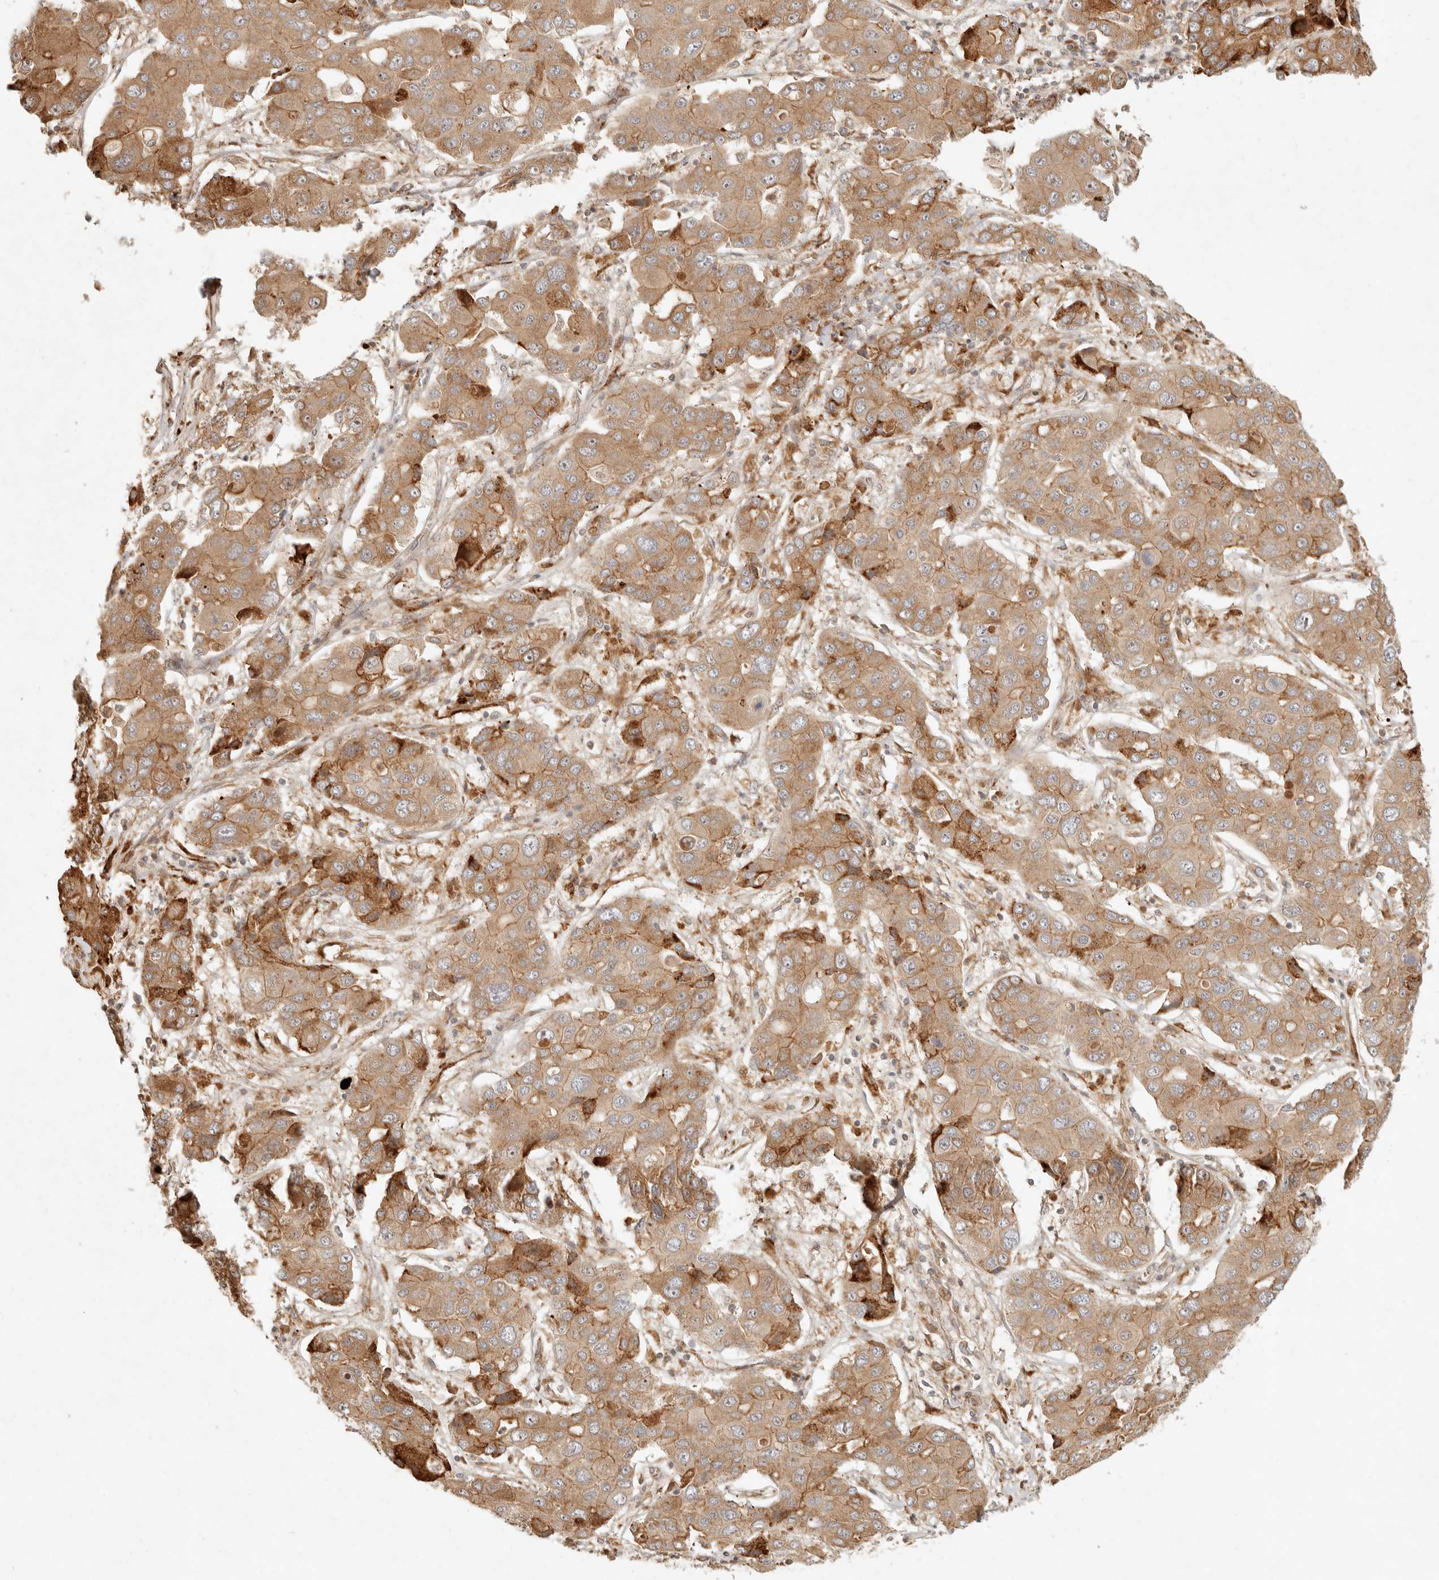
{"staining": {"intensity": "moderate", "quantity": ">75%", "location": "cytoplasmic/membranous"}, "tissue": "liver cancer", "cell_type": "Tumor cells", "image_type": "cancer", "snomed": [{"axis": "morphology", "description": "Cholangiocarcinoma"}, {"axis": "topography", "description": "Liver"}], "caption": "High-power microscopy captured an IHC micrograph of liver cancer (cholangiocarcinoma), revealing moderate cytoplasmic/membranous staining in about >75% of tumor cells.", "gene": "KLHL38", "patient": {"sex": "male", "age": 67}}